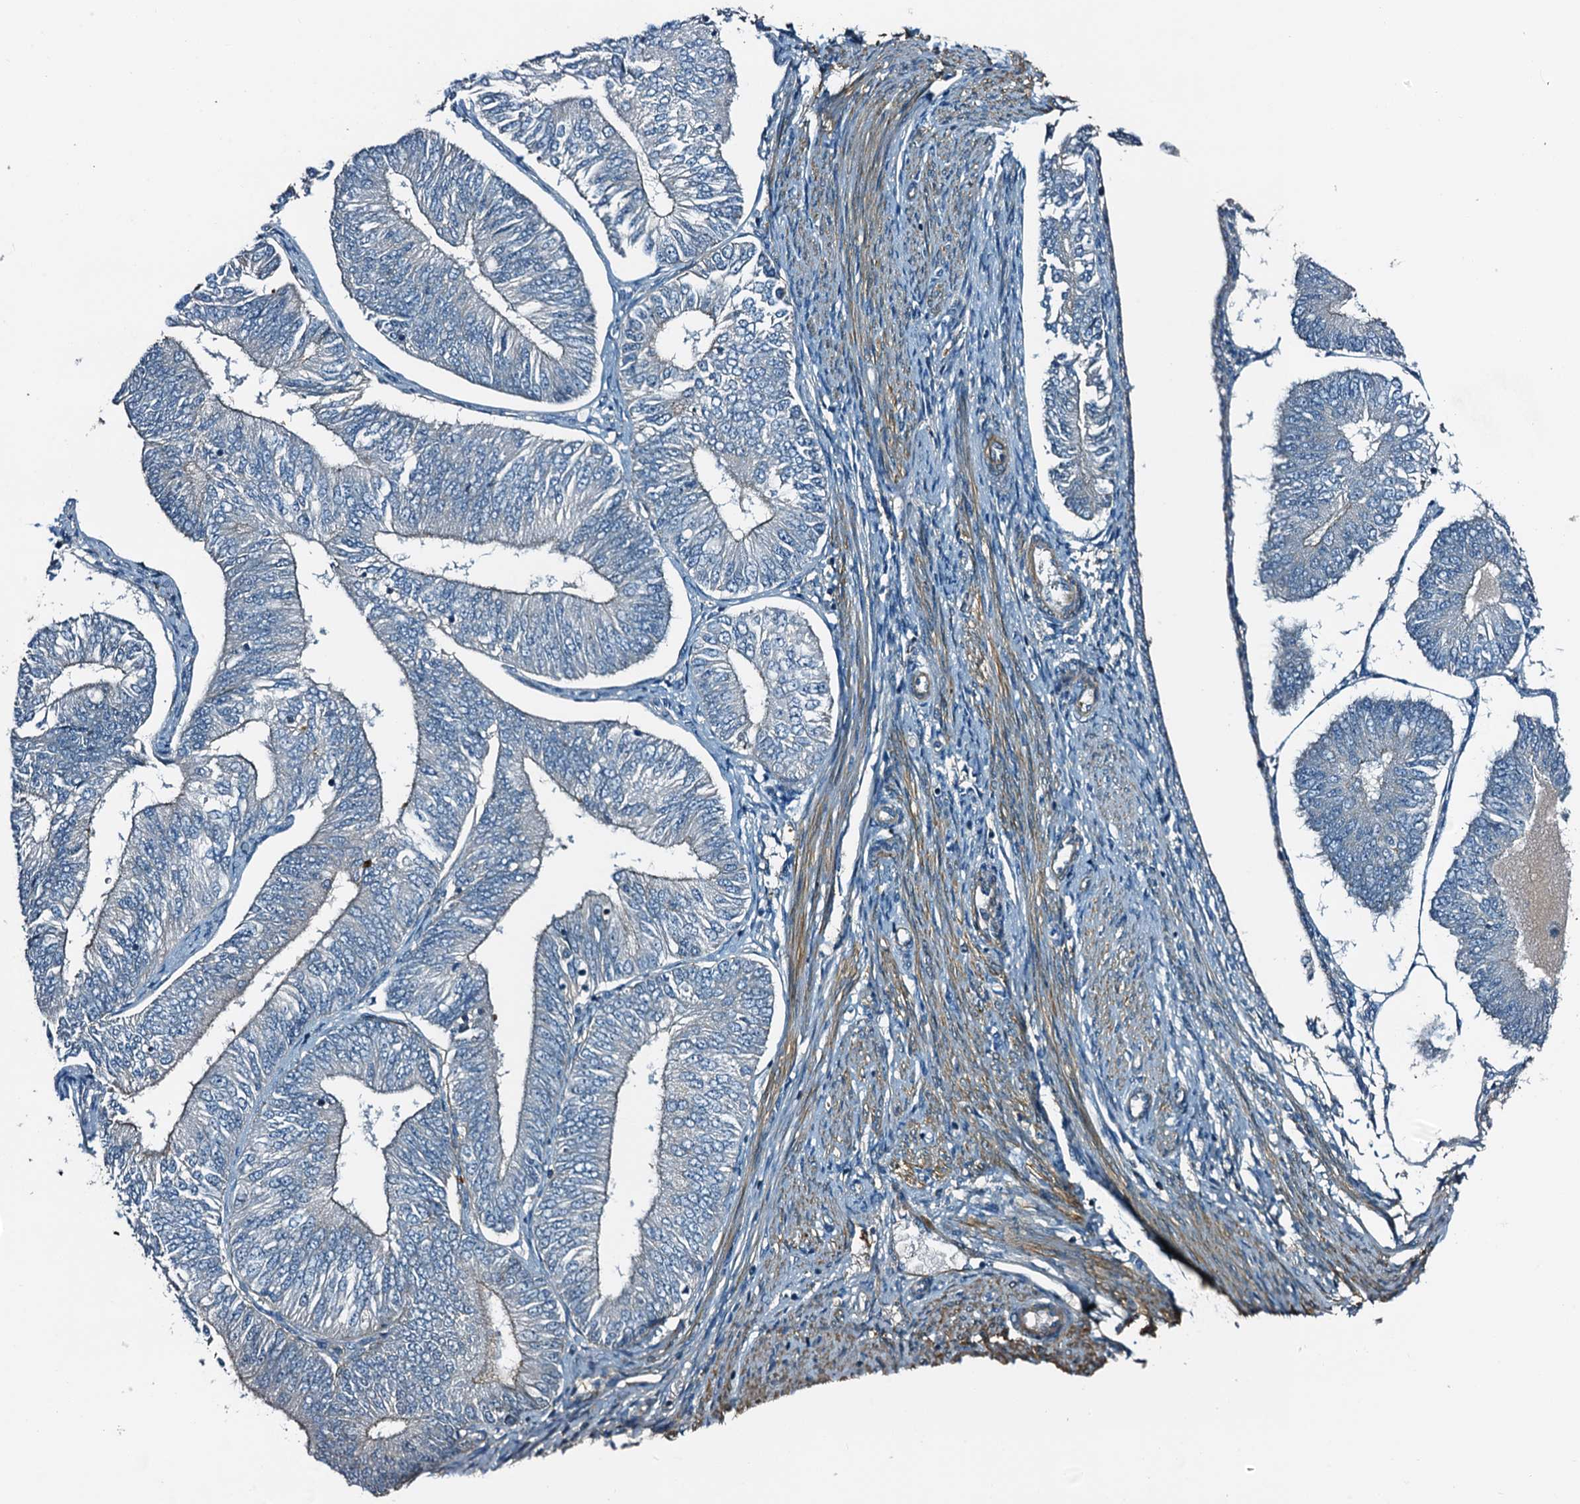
{"staining": {"intensity": "negative", "quantity": "none", "location": "none"}, "tissue": "endometrial cancer", "cell_type": "Tumor cells", "image_type": "cancer", "snomed": [{"axis": "morphology", "description": "Adenocarcinoma, NOS"}, {"axis": "topography", "description": "Endometrium"}], "caption": "A photomicrograph of adenocarcinoma (endometrial) stained for a protein exhibits no brown staining in tumor cells. (DAB (3,3'-diaminobenzidine) IHC, high magnification).", "gene": "DUOXA1", "patient": {"sex": "female", "age": 58}}